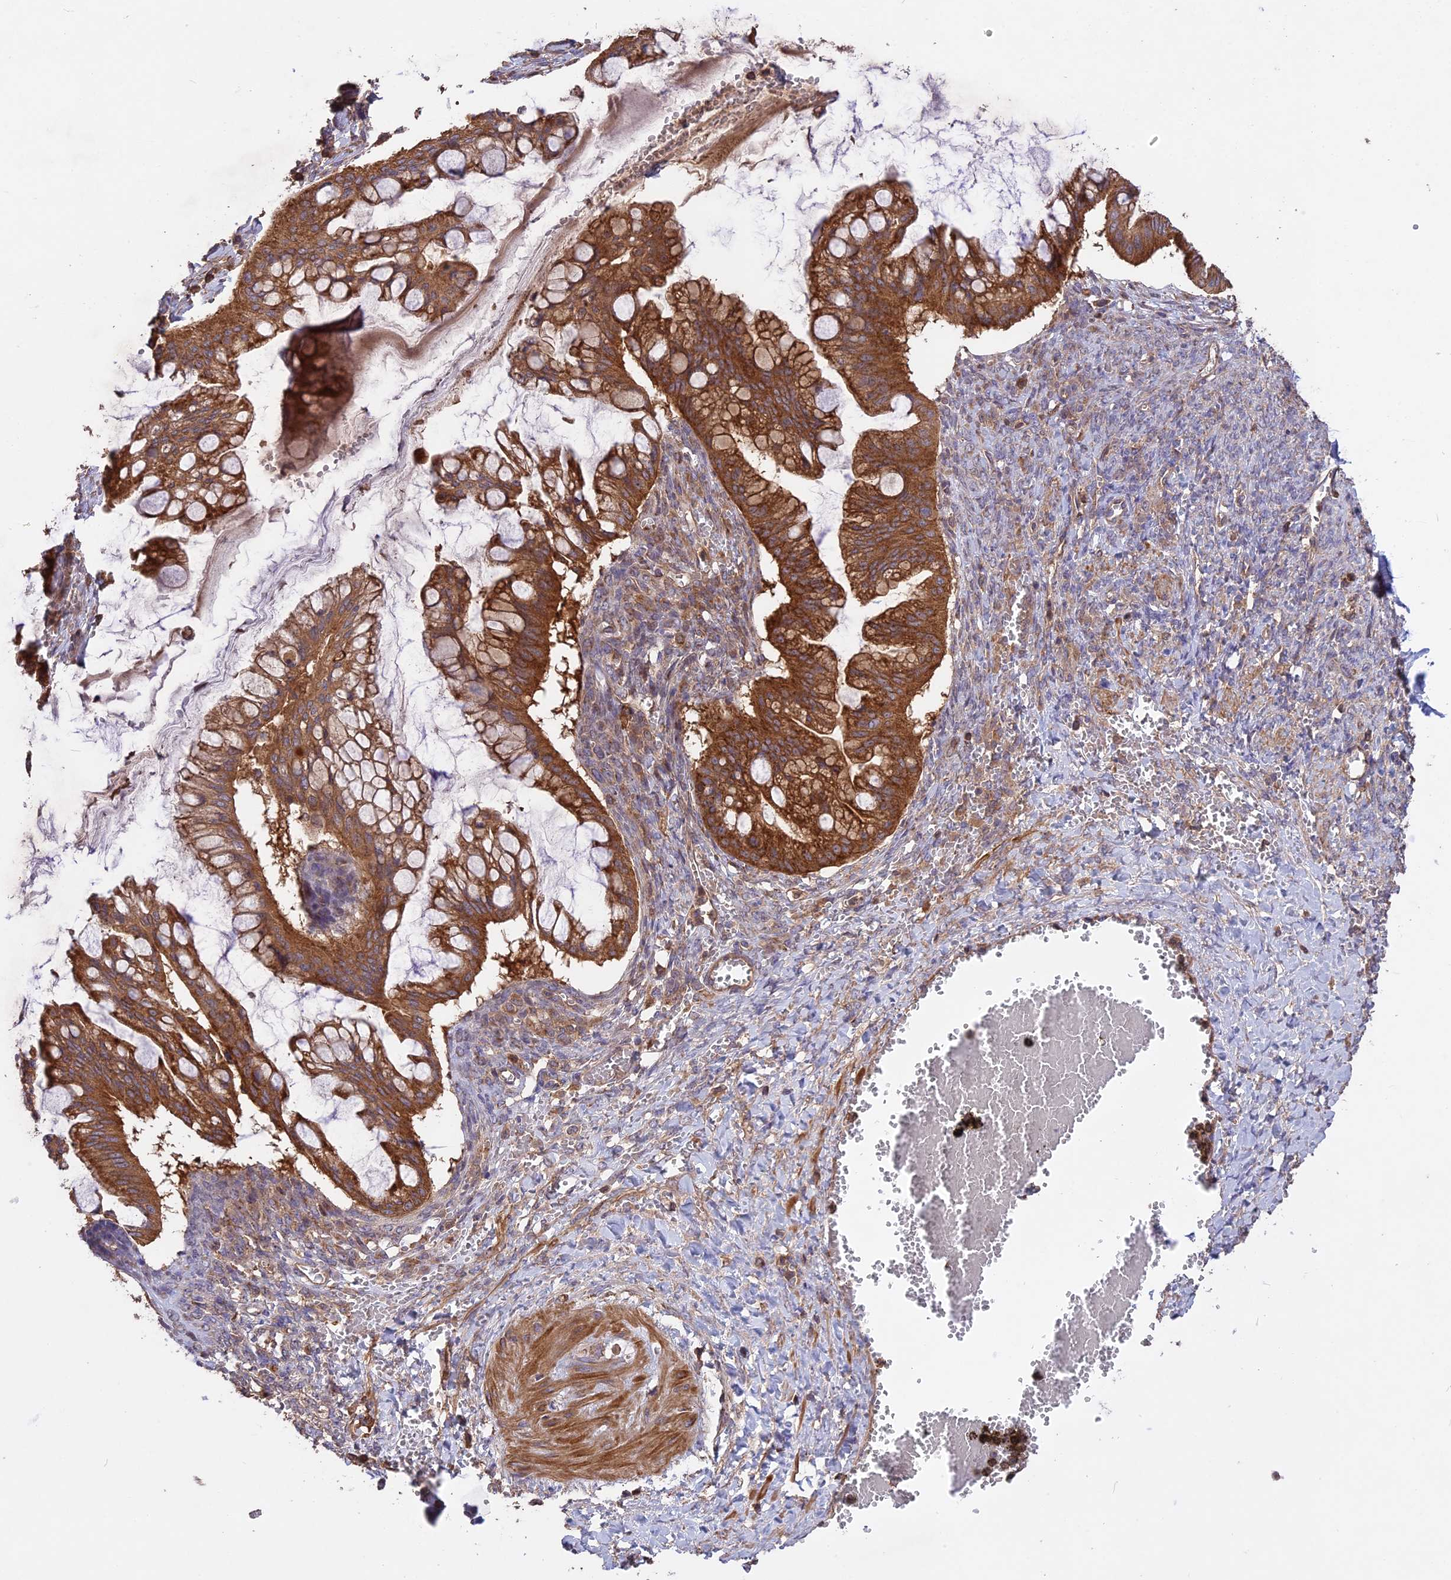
{"staining": {"intensity": "strong", "quantity": ">75%", "location": "cytoplasmic/membranous"}, "tissue": "ovarian cancer", "cell_type": "Tumor cells", "image_type": "cancer", "snomed": [{"axis": "morphology", "description": "Cystadenocarcinoma, mucinous, NOS"}, {"axis": "topography", "description": "Ovary"}], "caption": "A high-resolution photomicrograph shows immunohistochemistry (IHC) staining of ovarian cancer (mucinous cystadenocarcinoma), which exhibits strong cytoplasmic/membranous positivity in approximately >75% of tumor cells.", "gene": "NUDT8", "patient": {"sex": "female", "age": 73}}